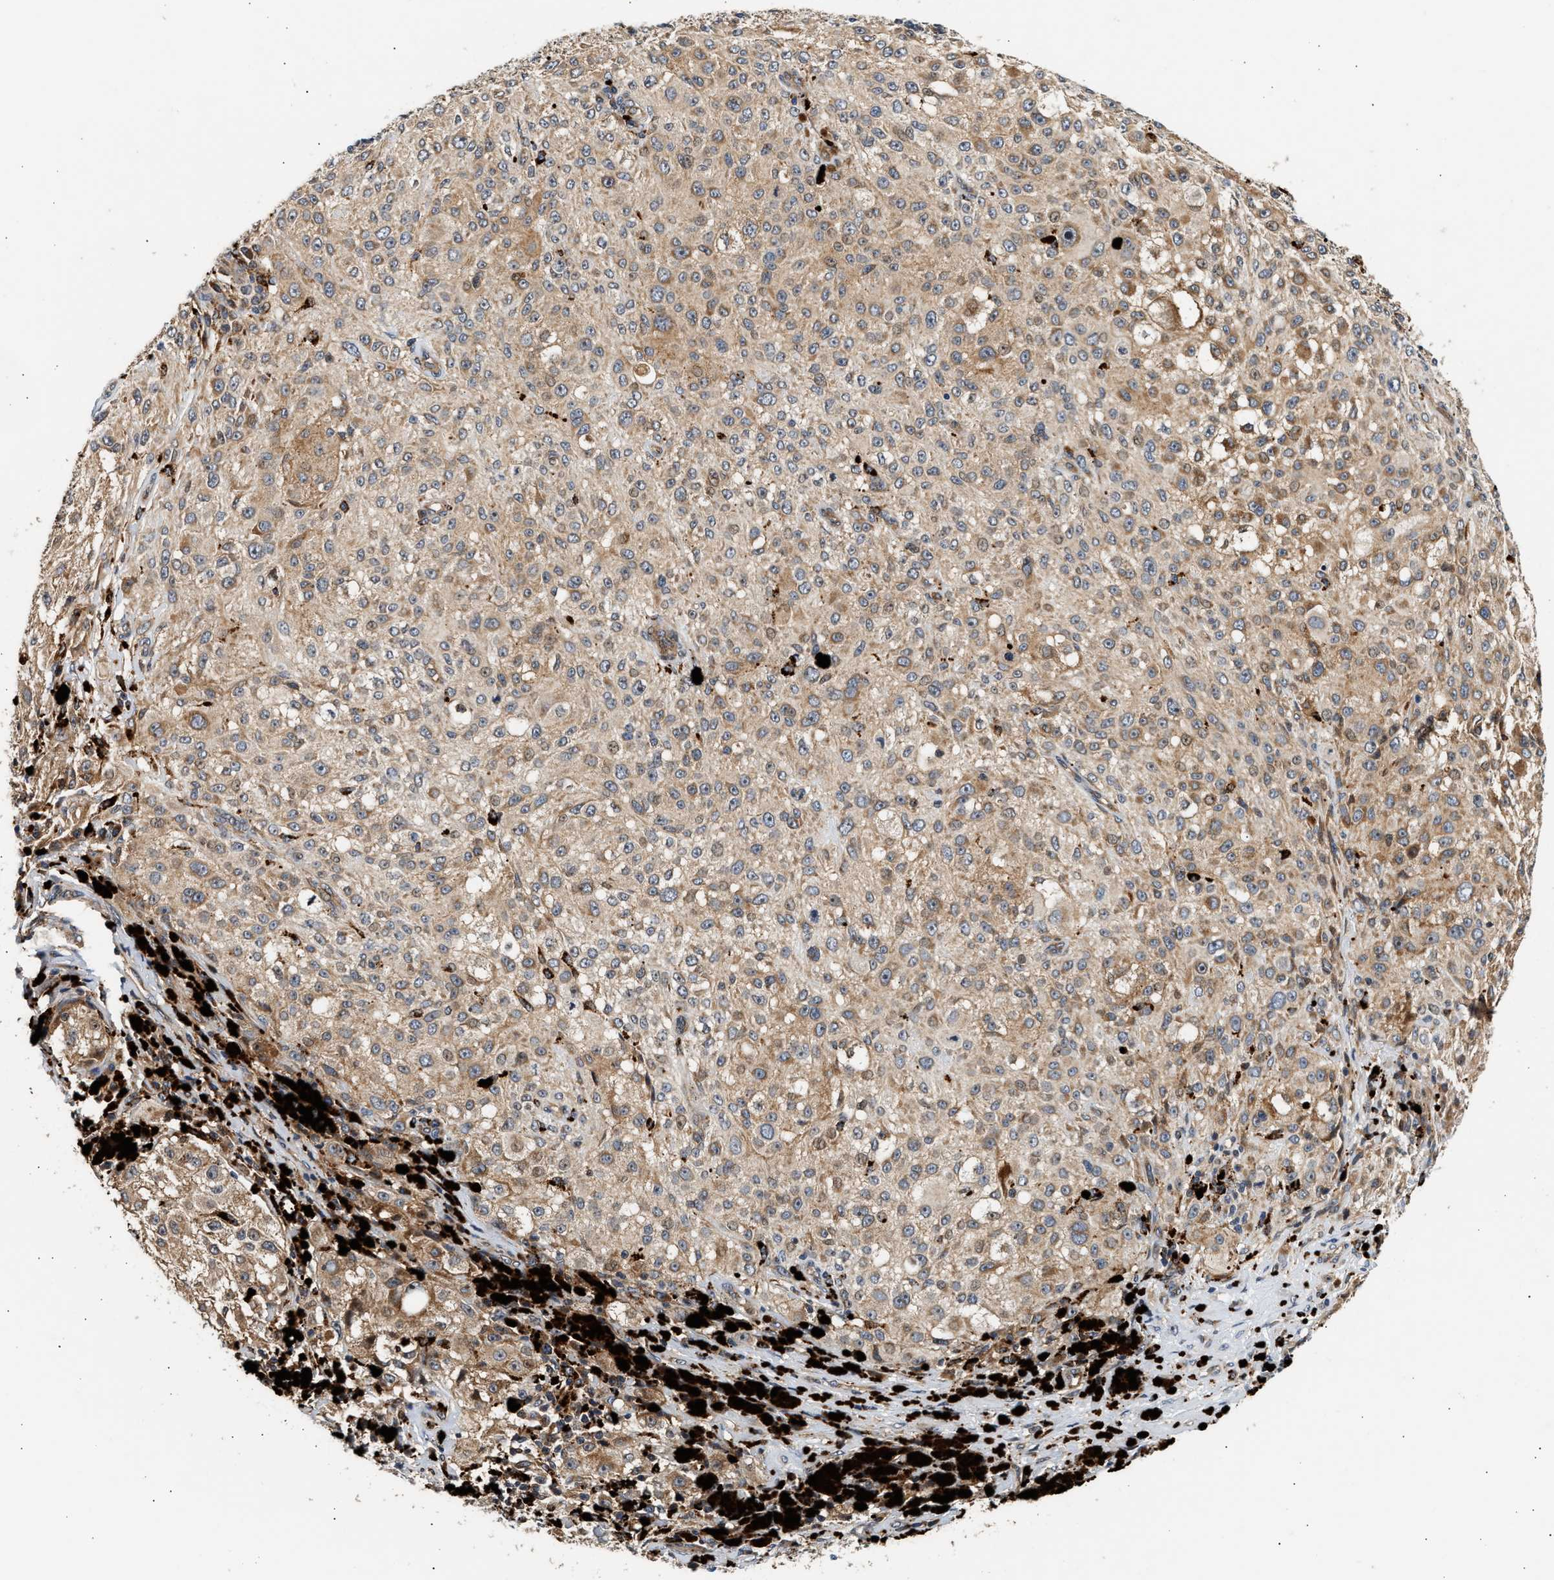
{"staining": {"intensity": "moderate", "quantity": ">75%", "location": "cytoplasmic/membranous"}, "tissue": "melanoma", "cell_type": "Tumor cells", "image_type": "cancer", "snomed": [{"axis": "morphology", "description": "Necrosis, NOS"}, {"axis": "morphology", "description": "Malignant melanoma, NOS"}, {"axis": "topography", "description": "Skin"}], "caption": "The photomicrograph shows a brown stain indicating the presence of a protein in the cytoplasmic/membranous of tumor cells in melanoma.", "gene": "PLD3", "patient": {"sex": "female", "age": 87}}